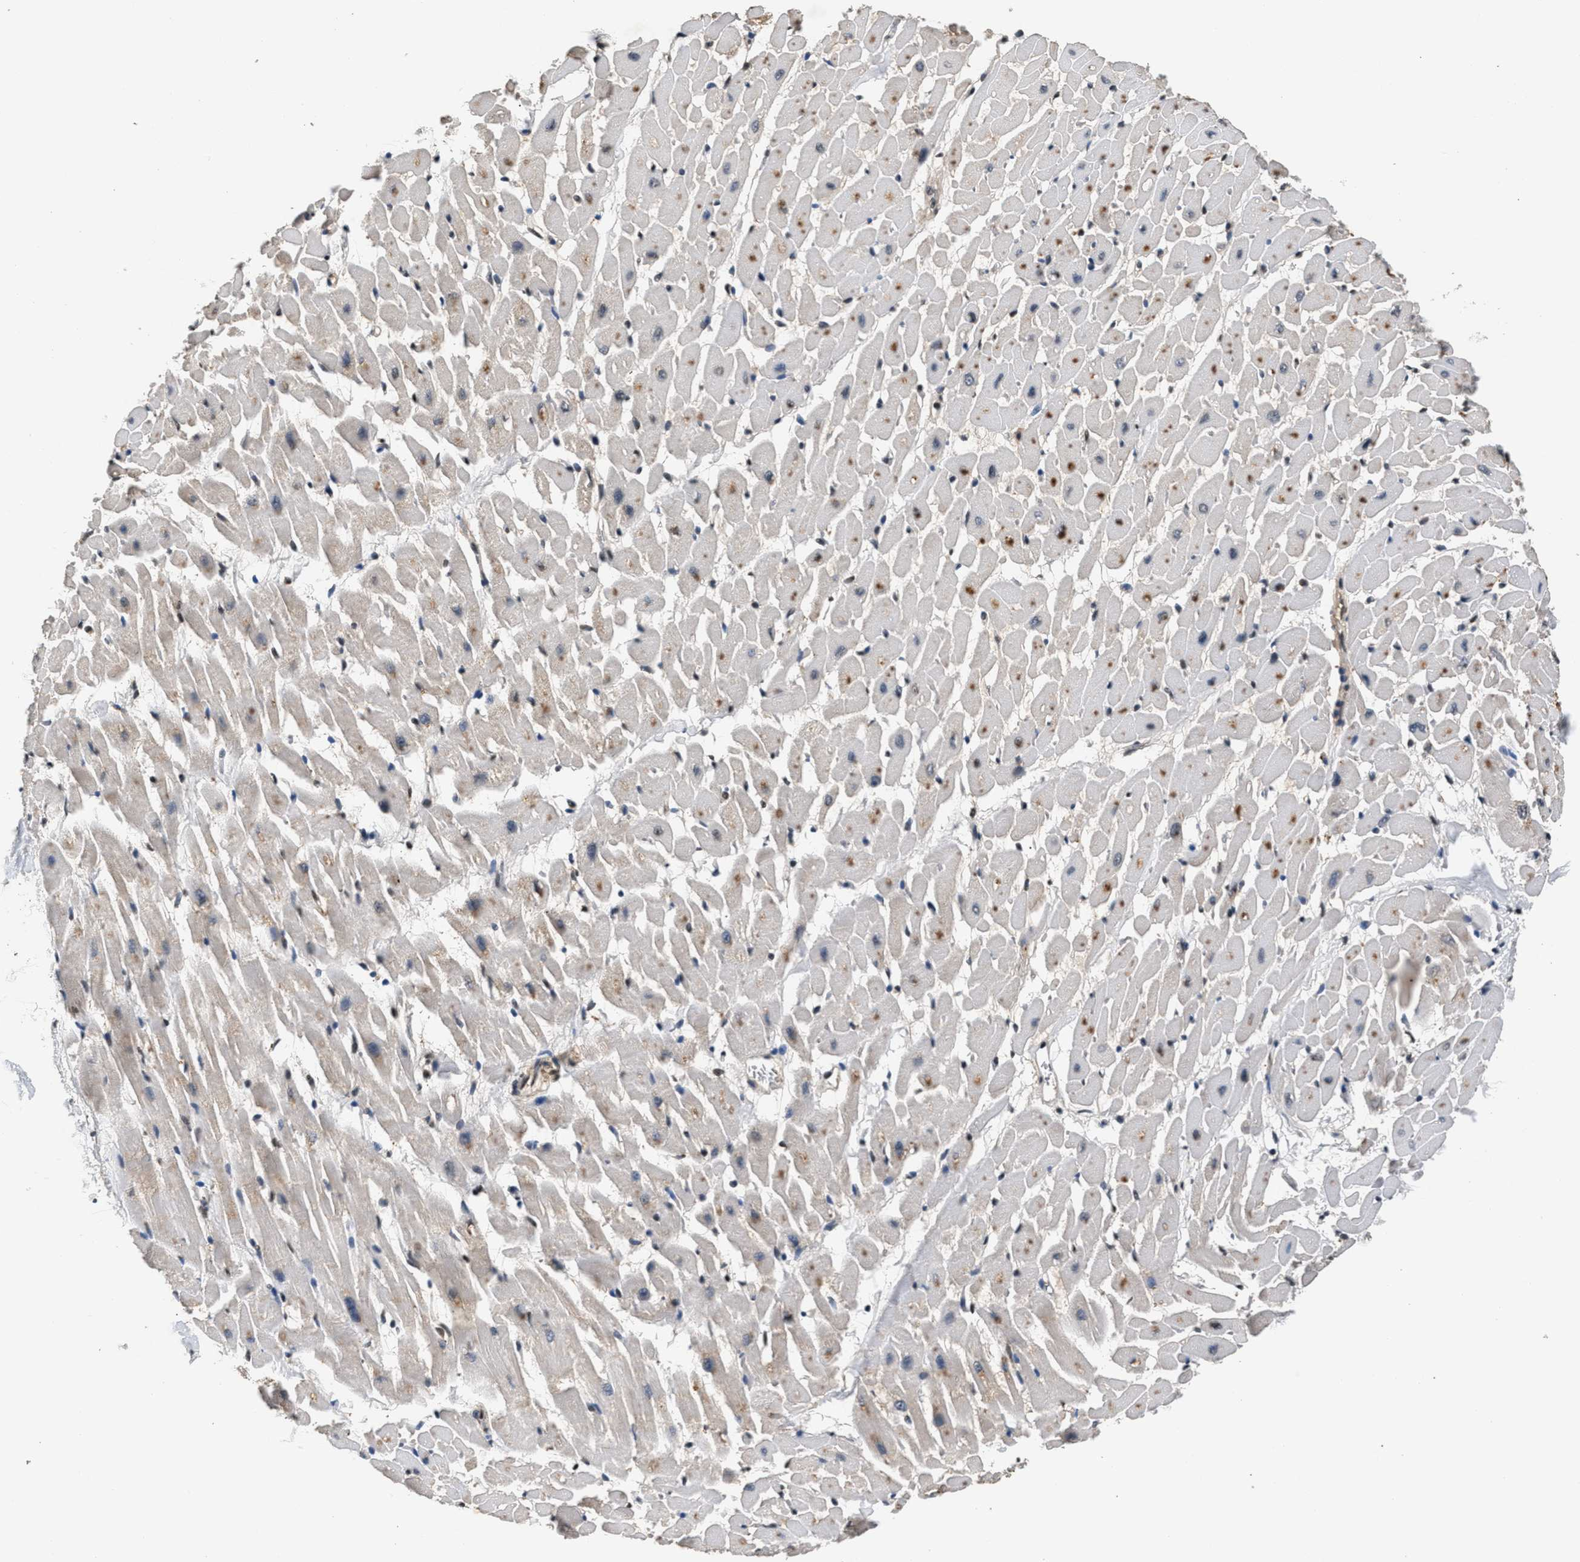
{"staining": {"intensity": "moderate", "quantity": ">75%", "location": "cytoplasmic/membranous"}, "tissue": "heart muscle", "cell_type": "Cardiomyocytes", "image_type": "normal", "snomed": [{"axis": "morphology", "description": "Normal tissue, NOS"}, {"axis": "topography", "description": "Heart"}], "caption": "Immunohistochemistry (DAB (3,3'-diaminobenzidine)) staining of normal heart muscle exhibits moderate cytoplasmic/membranous protein expression in about >75% of cardiomyocytes.", "gene": "RBM33", "patient": {"sex": "male", "age": 45}}